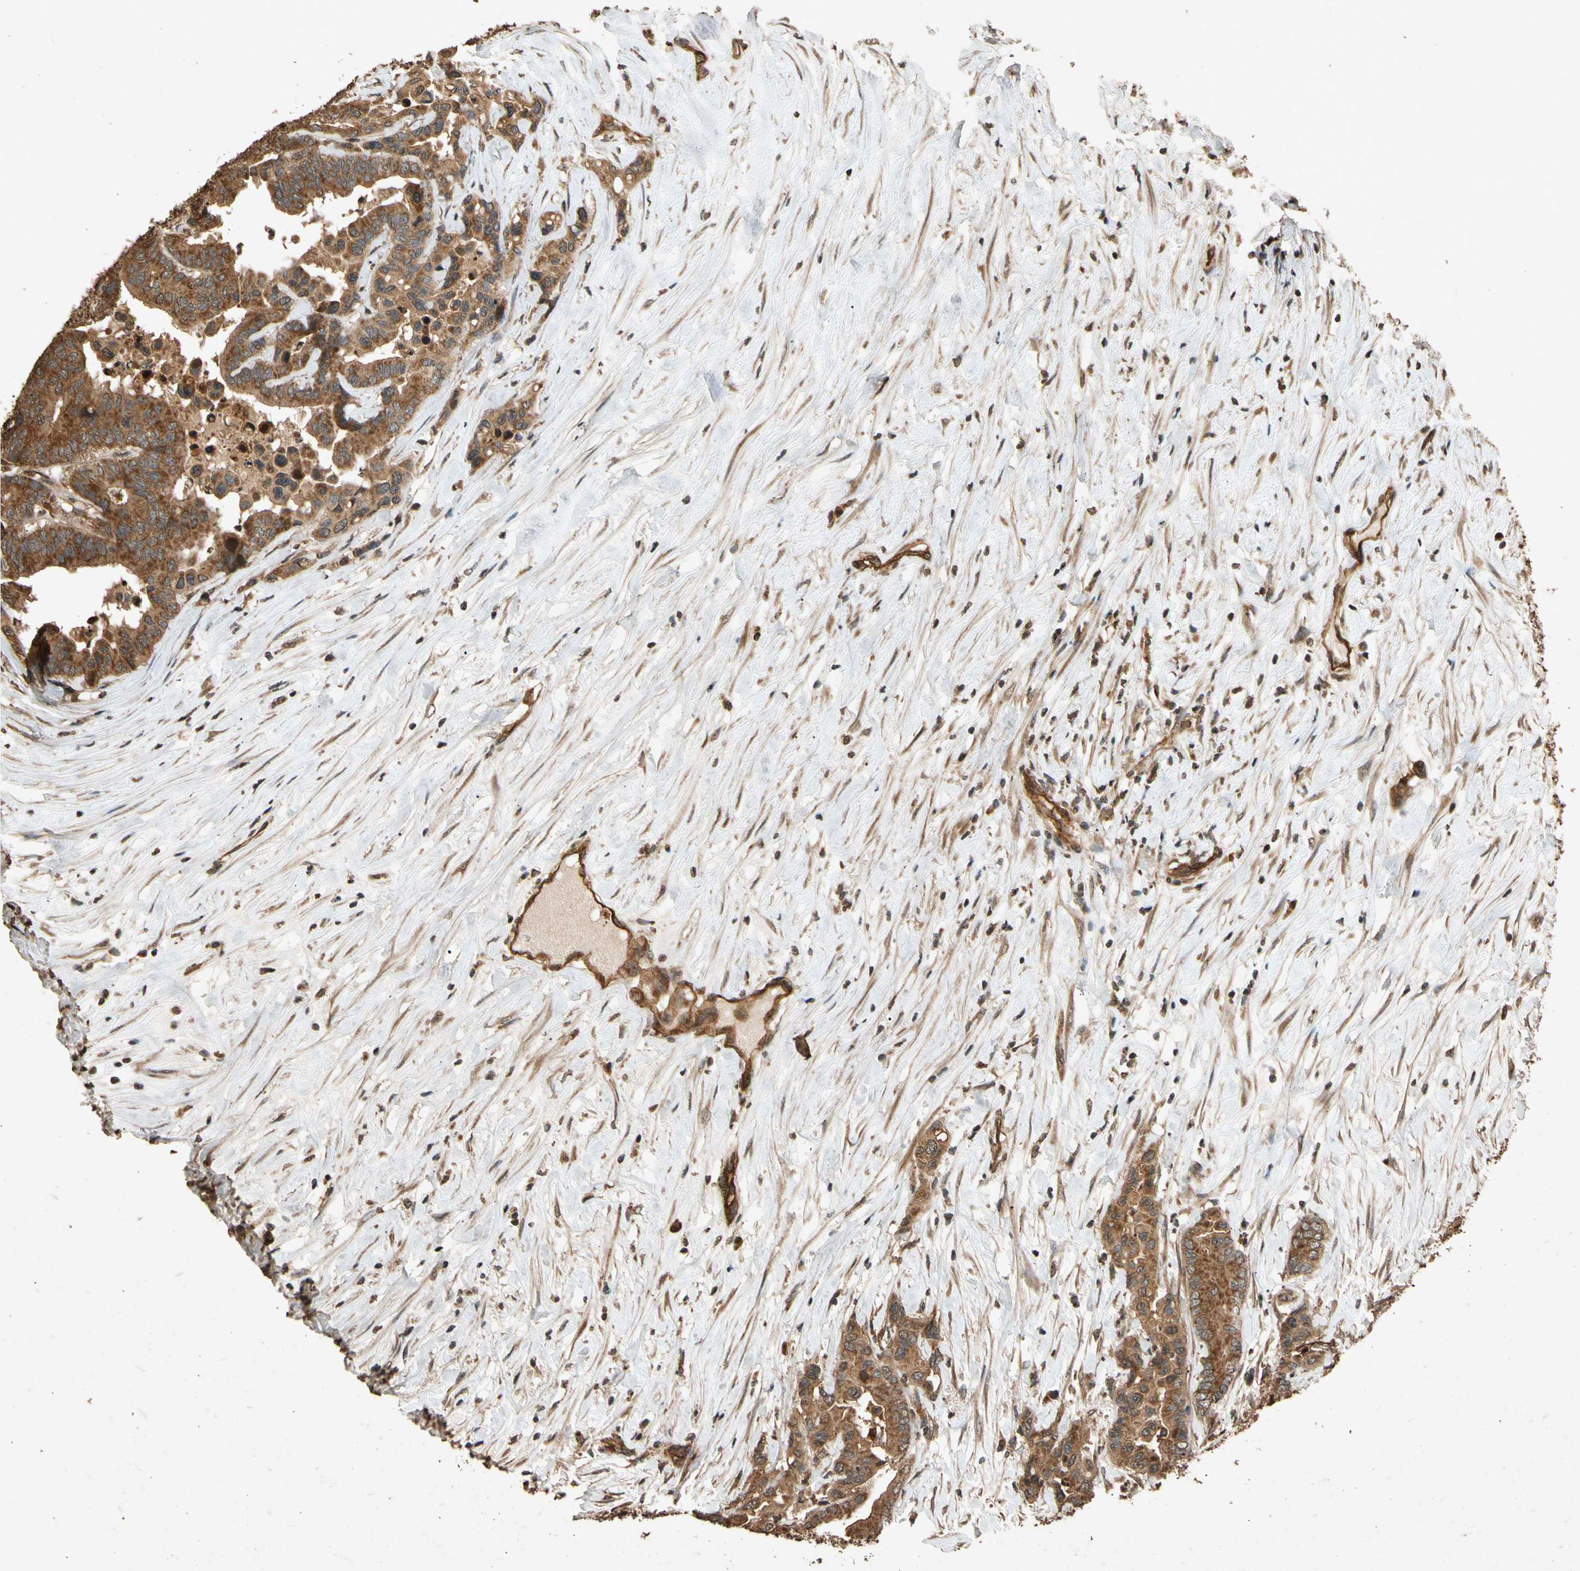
{"staining": {"intensity": "strong", "quantity": ">75%", "location": "cytoplasmic/membranous"}, "tissue": "colorectal cancer", "cell_type": "Tumor cells", "image_type": "cancer", "snomed": [{"axis": "morphology", "description": "Normal tissue, NOS"}, {"axis": "morphology", "description": "Adenocarcinoma, NOS"}, {"axis": "topography", "description": "Colon"}], "caption": "Brown immunohistochemical staining in human colorectal cancer shows strong cytoplasmic/membranous expression in about >75% of tumor cells.", "gene": "TXN2", "patient": {"sex": "male", "age": 82}}